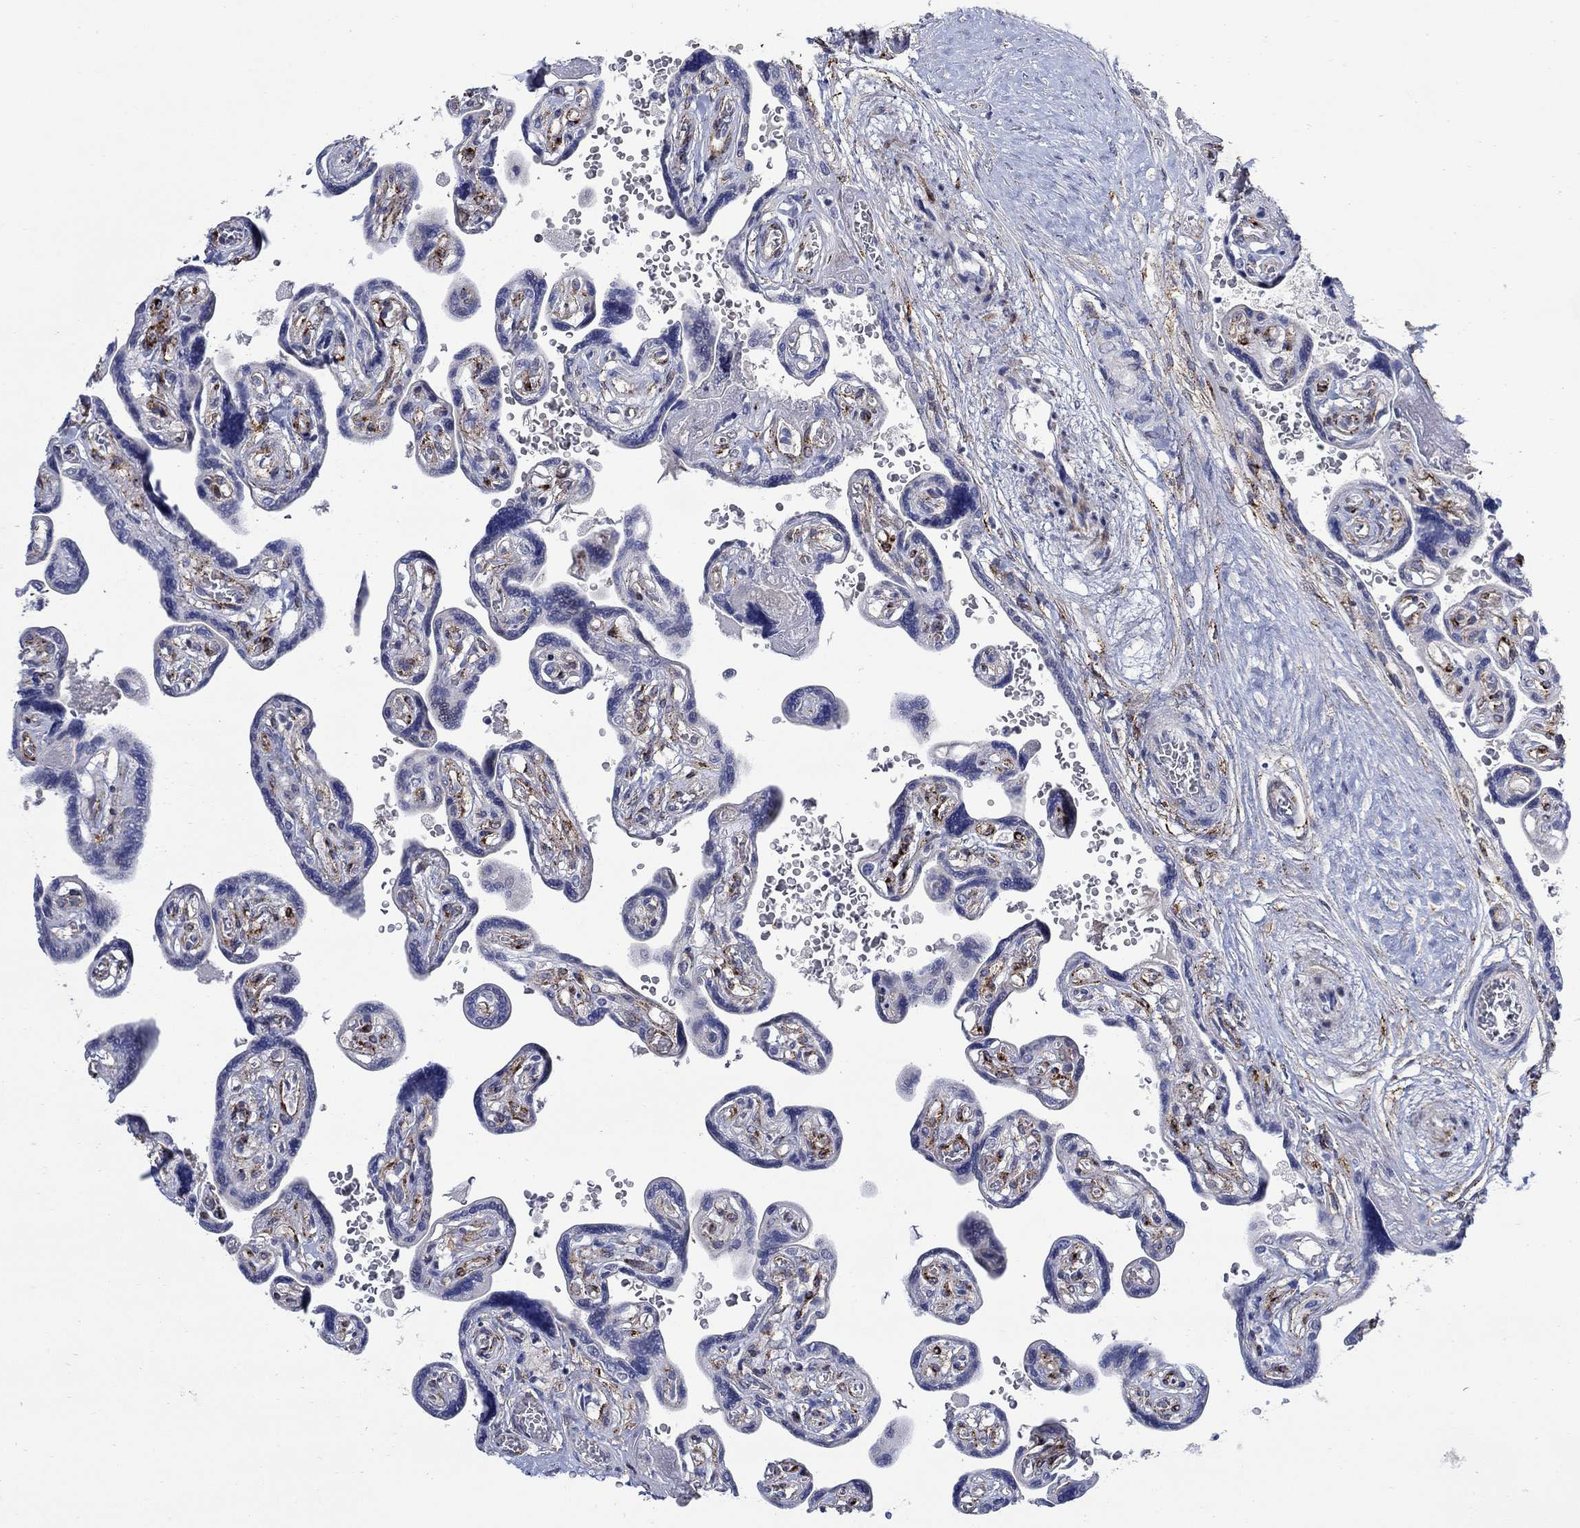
{"staining": {"intensity": "negative", "quantity": "none", "location": "none"}, "tissue": "placenta", "cell_type": "Decidual cells", "image_type": "normal", "snomed": [{"axis": "morphology", "description": "Normal tissue, NOS"}, {"axis": "topography", "description": "Placenta"}], "caption": "The micrograph displays no staining of decidual cells in unremarkable placenta.", "gene": "DLK1", "patient": {"sex": "female", "age": 32}}